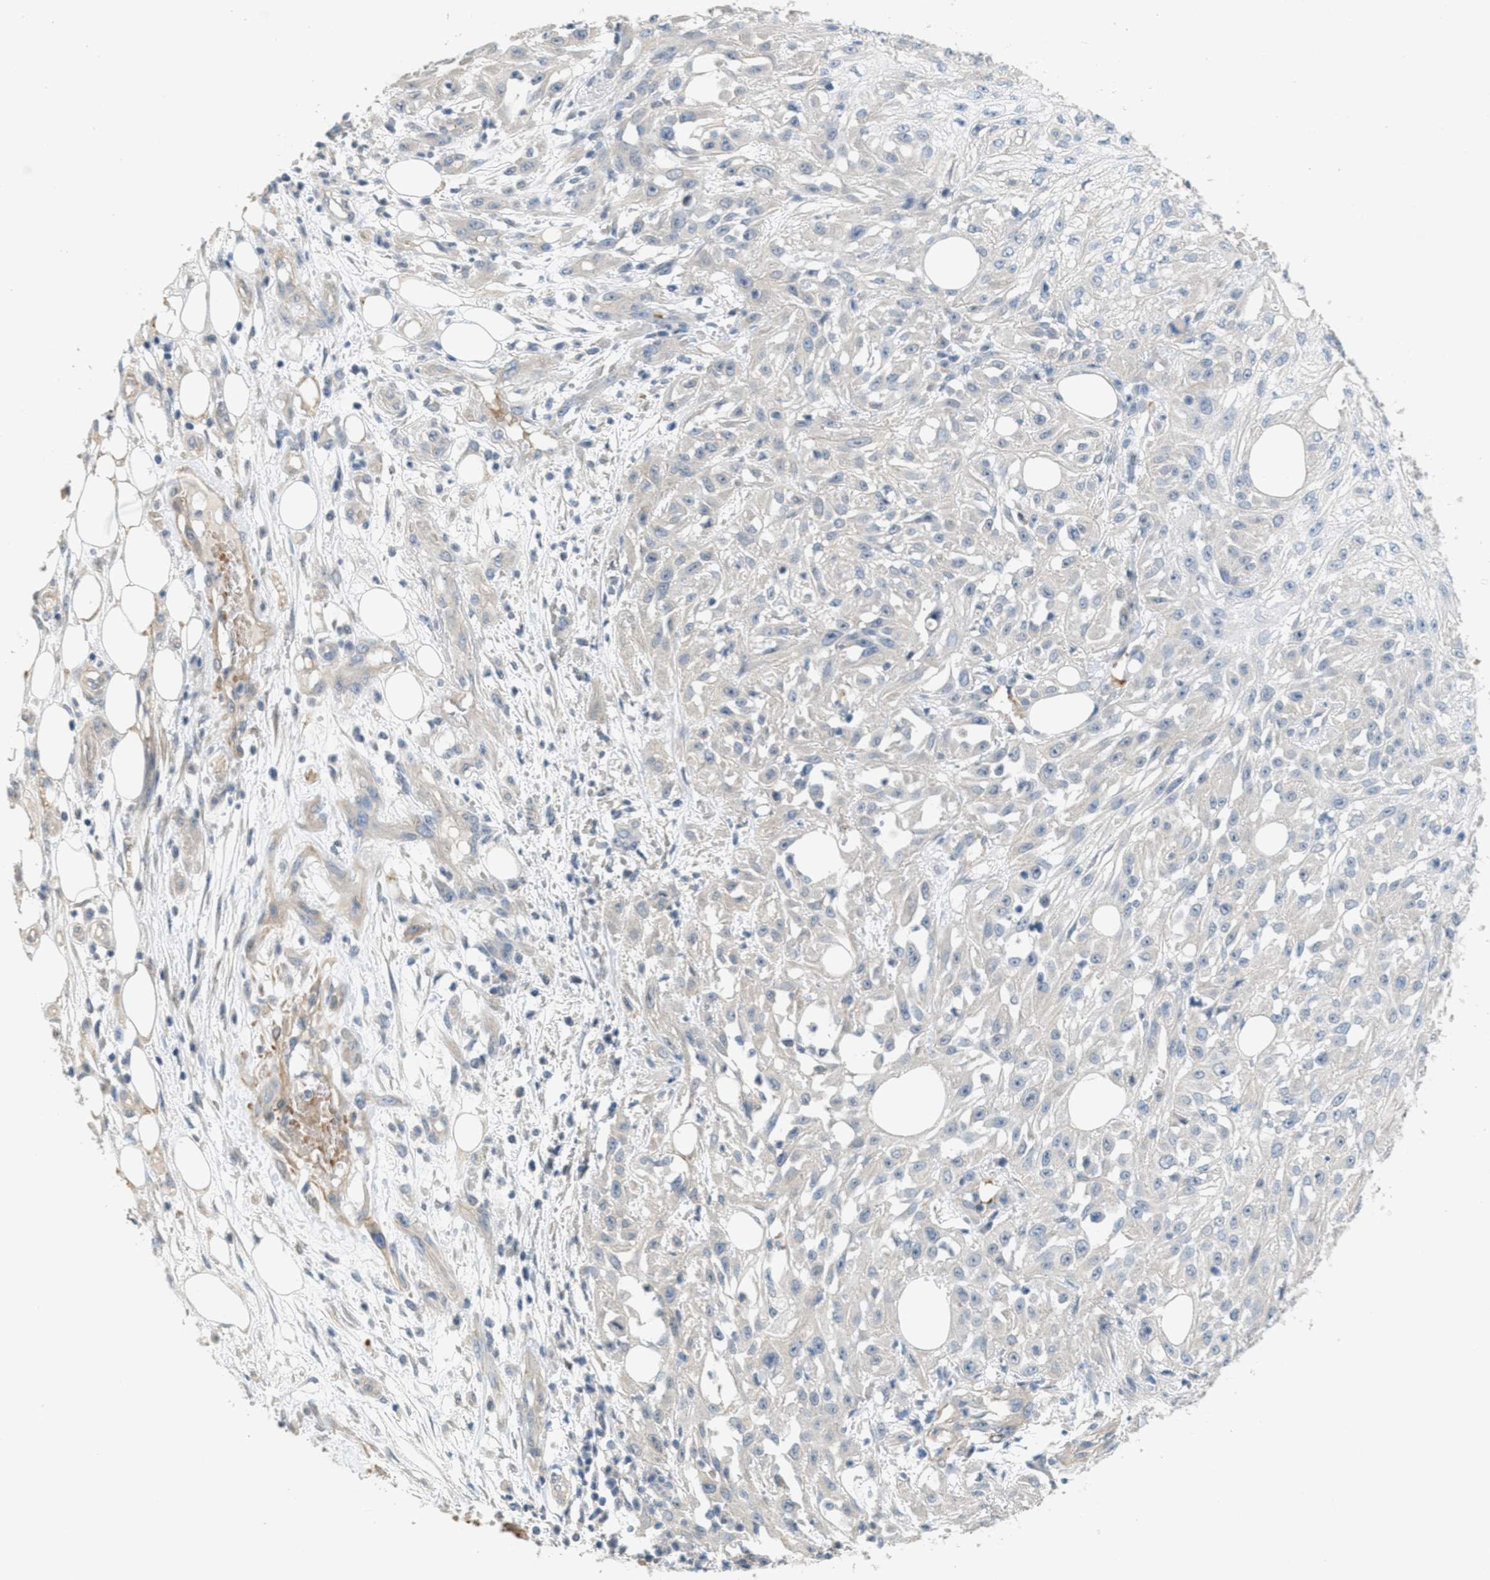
{"staining": {"intensity": "negative", "quantity": "none", "location": "none"}, "tissue": "skin cancer", "cell_type": "Tumor cells", "image_type": "cancer", "snomed": [{"axis": "morphology", "description": "Squamous cell carcinoma, NOS"}, {"axis": "morphology", "description": "Squamous cell carcinoma, metastatic, NOS"}, {"axis": "topography", "description": "Skin"}, {"axis": "topography", "description": "Lymph node"}], "caption": "Human skin squamous cell carcinoma stained for a protein using immunohistochemistry exhibits no positivity in tumor cells.", "gene": "MRS2", "patient": {"sex": "male", "age": 75}}